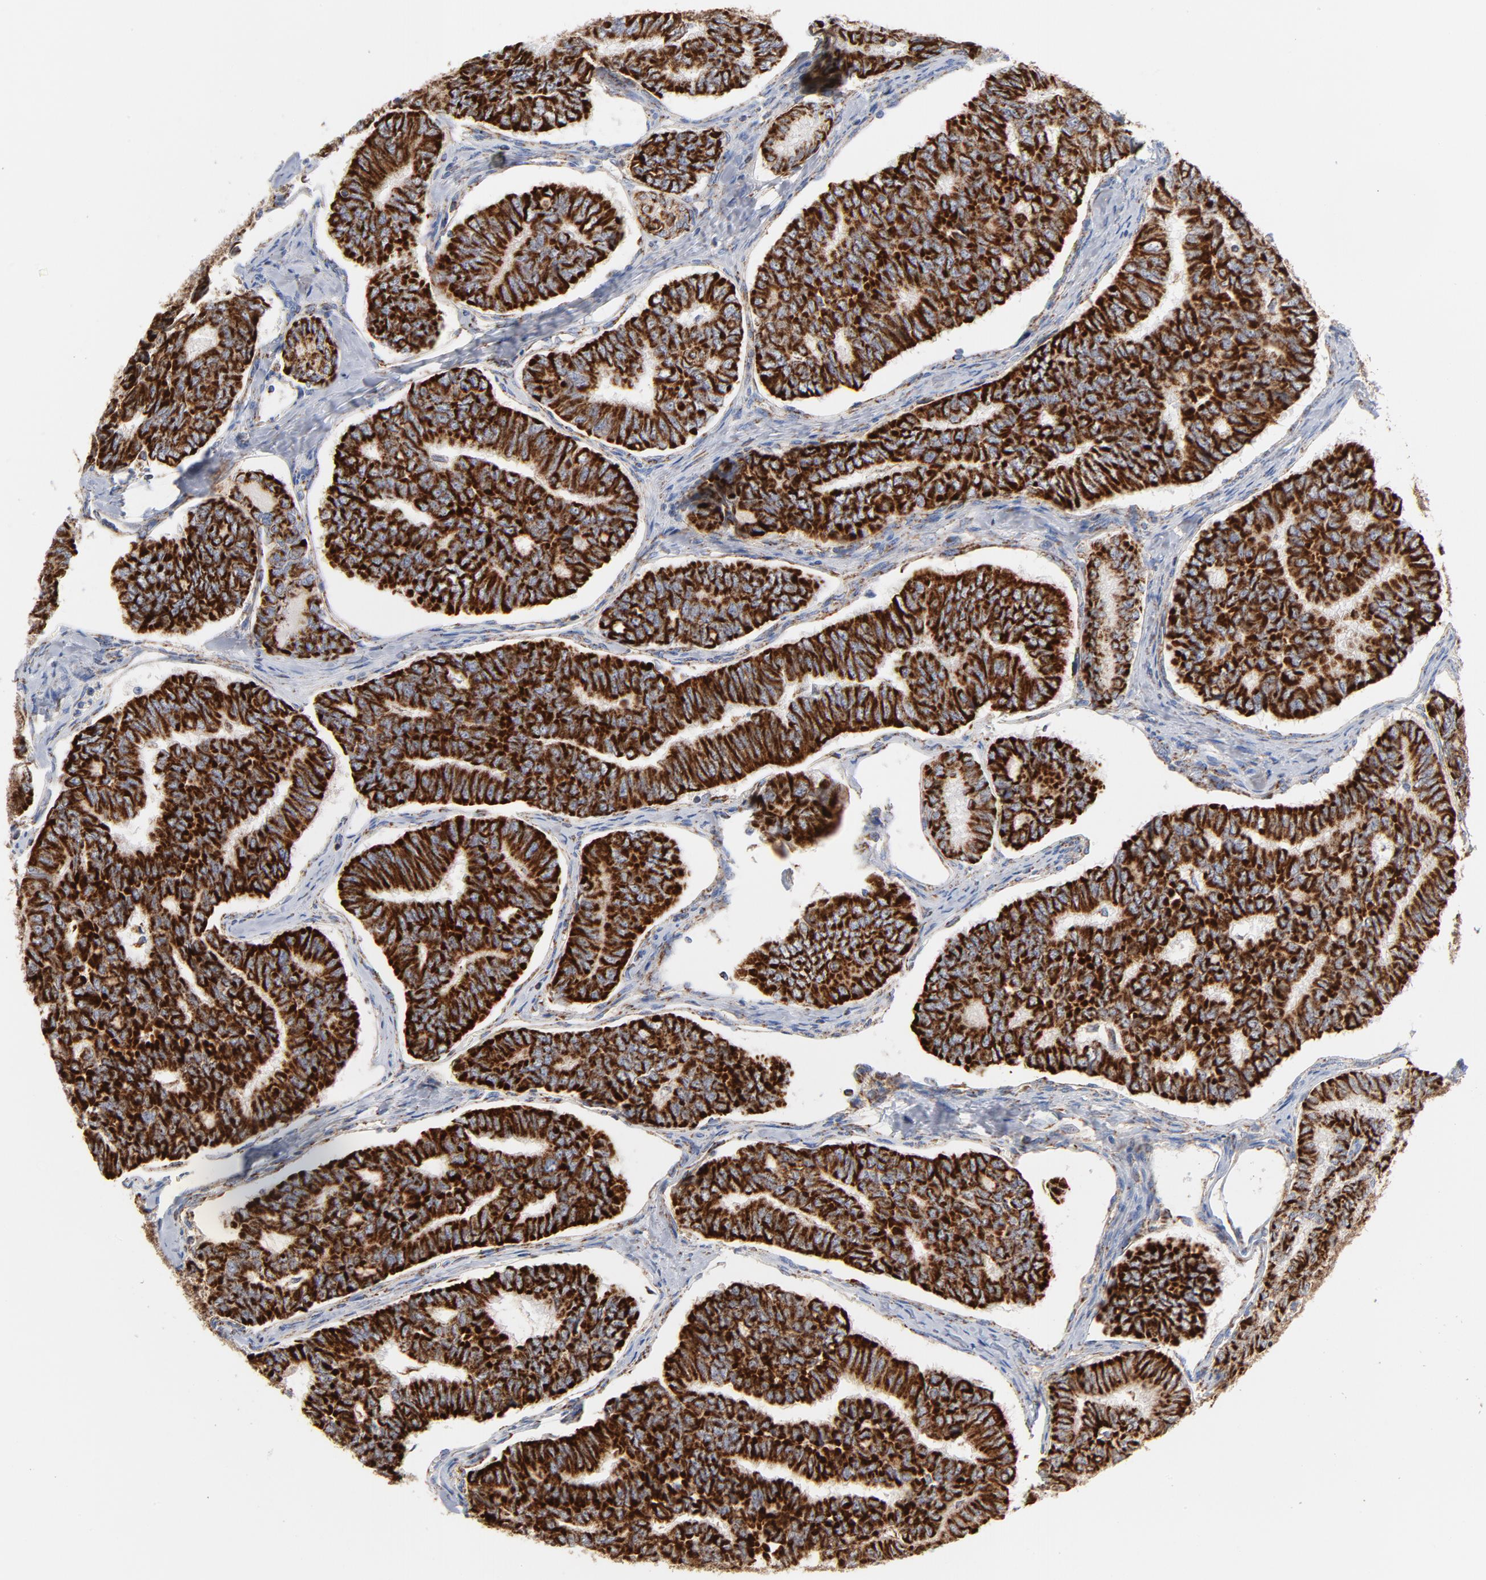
{"staining": {"intensity": "strong", "quantity": ">75%", "location": "cytoplasmic/membranous"}, "tissue": "thyroid cancer", "cell_type": "Tumor cells", "image_type": "cancer", "snomed": [{"axis": "morphology", "description": "Papillary adenocarcinoma, NOS"}, {"axis": "topography", "description": "Thyroid gland"}], "caption": "Thyroid cancer stained for a protein shows strong cytoplasmic/membranous positivity in tumor cells.", "gene": "DIABLO", "patient": {"sex": "female", "age": 35}}